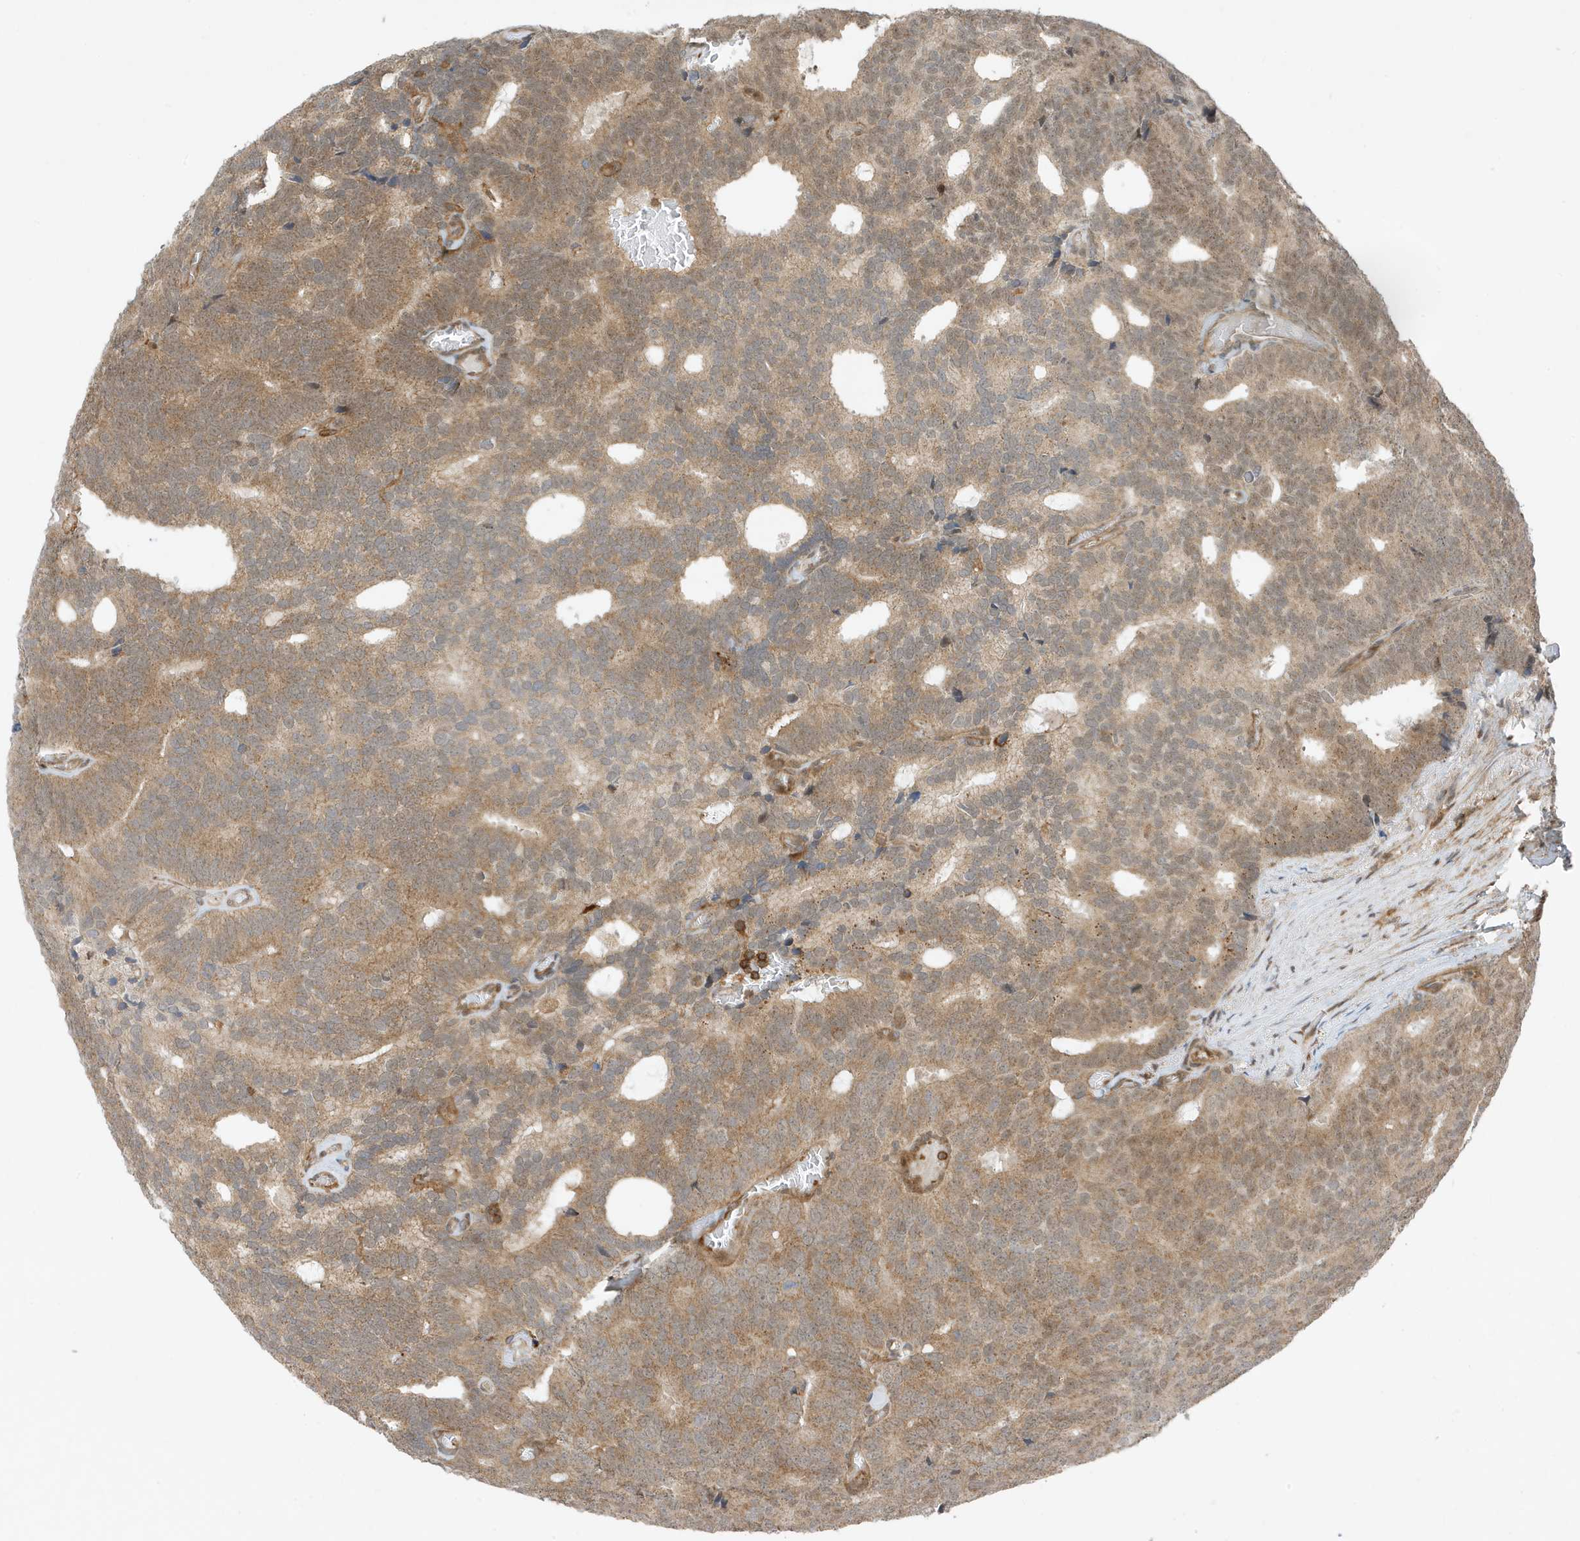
{"staining": {"intensity": "moderate", "quantity": ">75%", "location": "cytoplasmic/membranous,nuclear"}, "tissue": "prostate cancer", "cell_type": "Tumor cells", "image_type": "cancer", "snomed": [{"axis": "morphology", "description": "Adenocarcinoma, Low grade"}, {"axis": "topography", "description": "Prostate"}], "caption": "Immunohistochemical staining of human prostate cancer (adenocarcinoma (low-grade)) displays moderate cytoplasmic/membranous and nuclear protein expression in approximately >75% of tumor cells.", "gene": "TATDN3", "patient": {"sex": "male", "age": 71}}